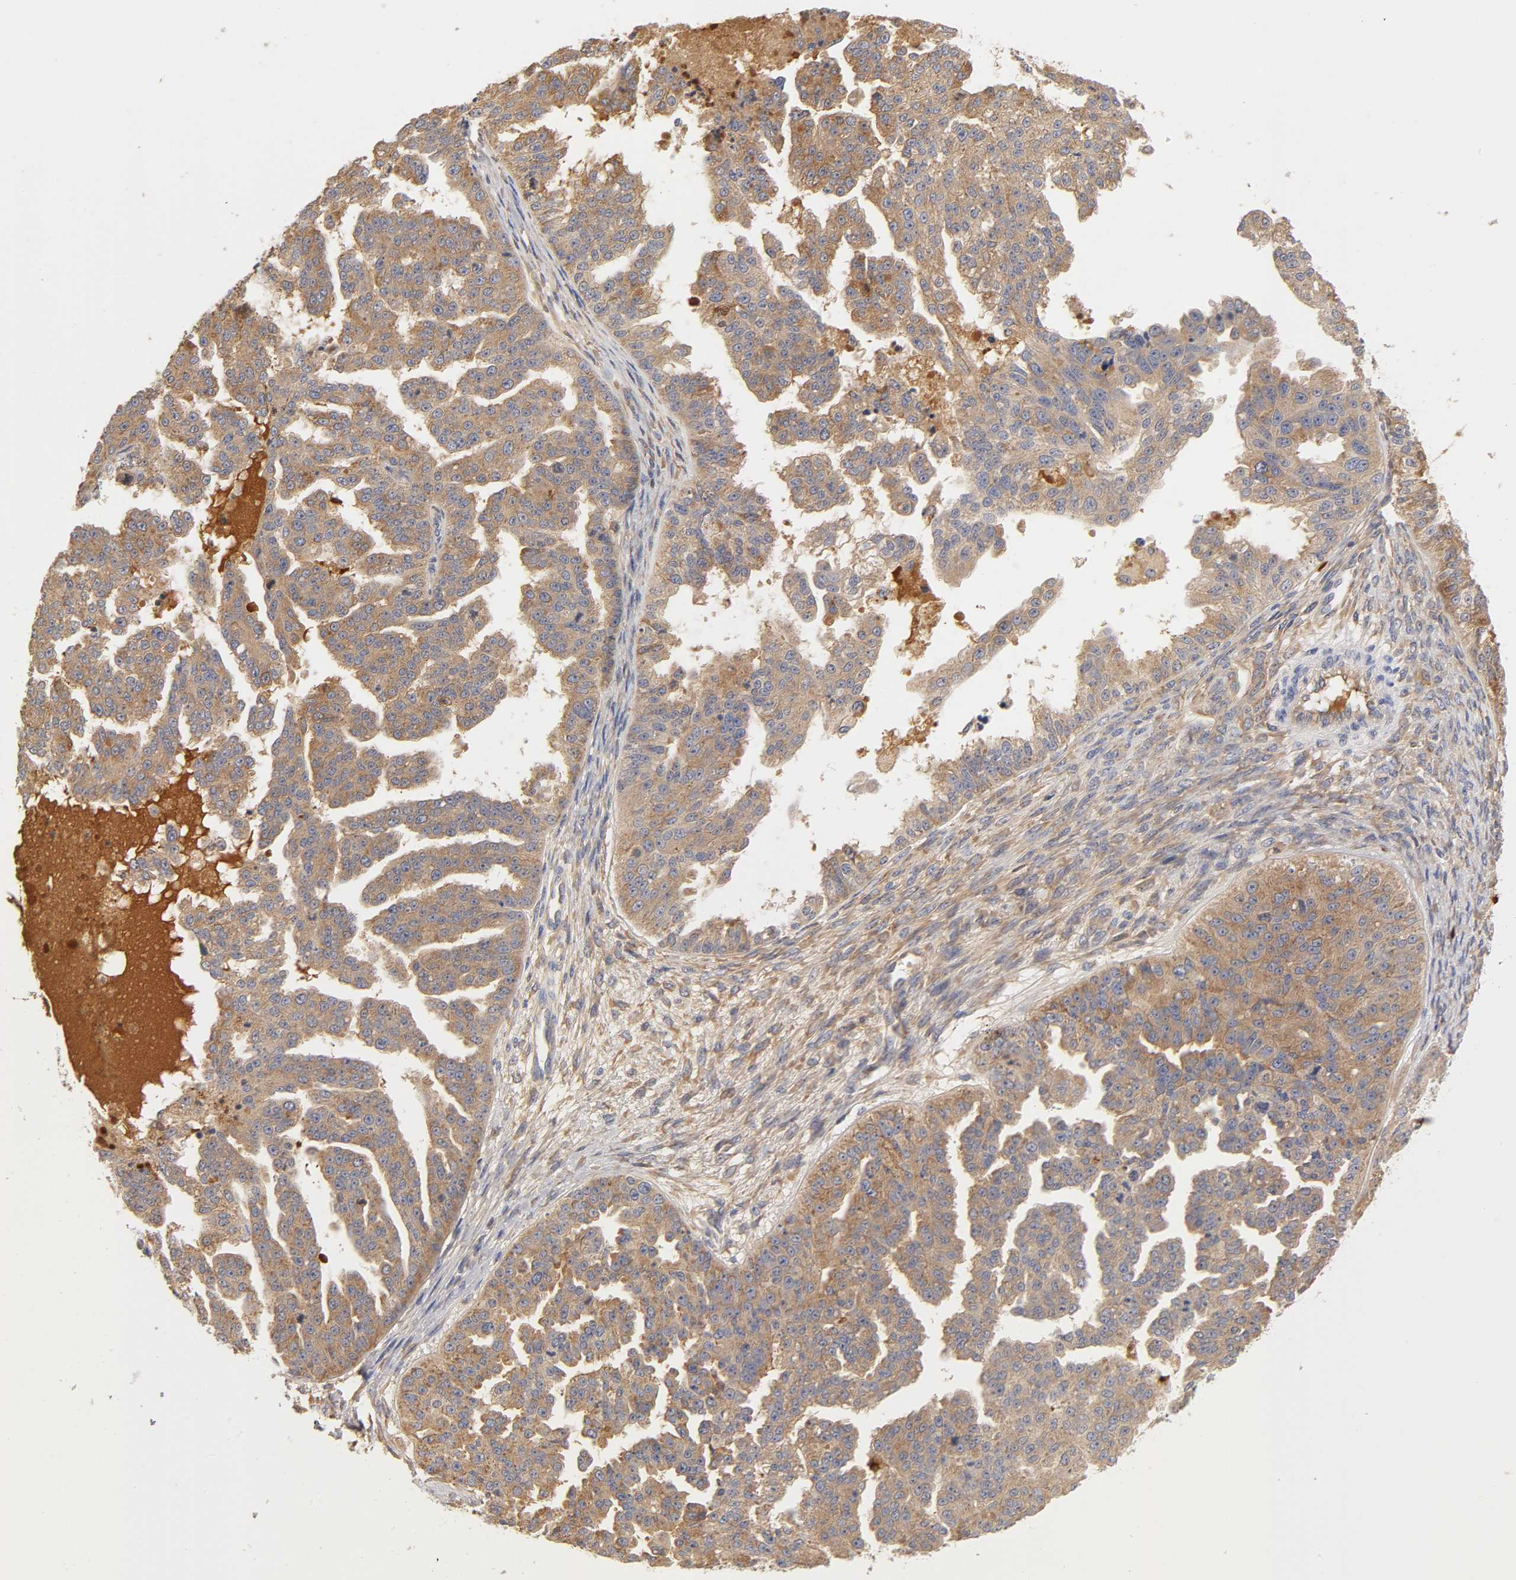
{"staining": {"intensity": "moderate", "quantity": ">75%", "location": "cytoplasmic/membranous"}, "tissue": "ovarian cancer", "cell_type": "Tumor cells", "image_type": "cancer", "snomed": [{"axis": "morphology", "description": "Cystadenocarcinoma, serous, NOS"}, {"axis": "topography", "description": "Ovary"}], "caption": "Ovarian cancer was stained to show a protein in brown. There is medium levels of moderate cytoplasmic/membranous expression in approximately >75% of tumor cells. Nuclei are stained in blue.", "gene": "RPS29", "patient": {"sex": "female", "age": 58}}